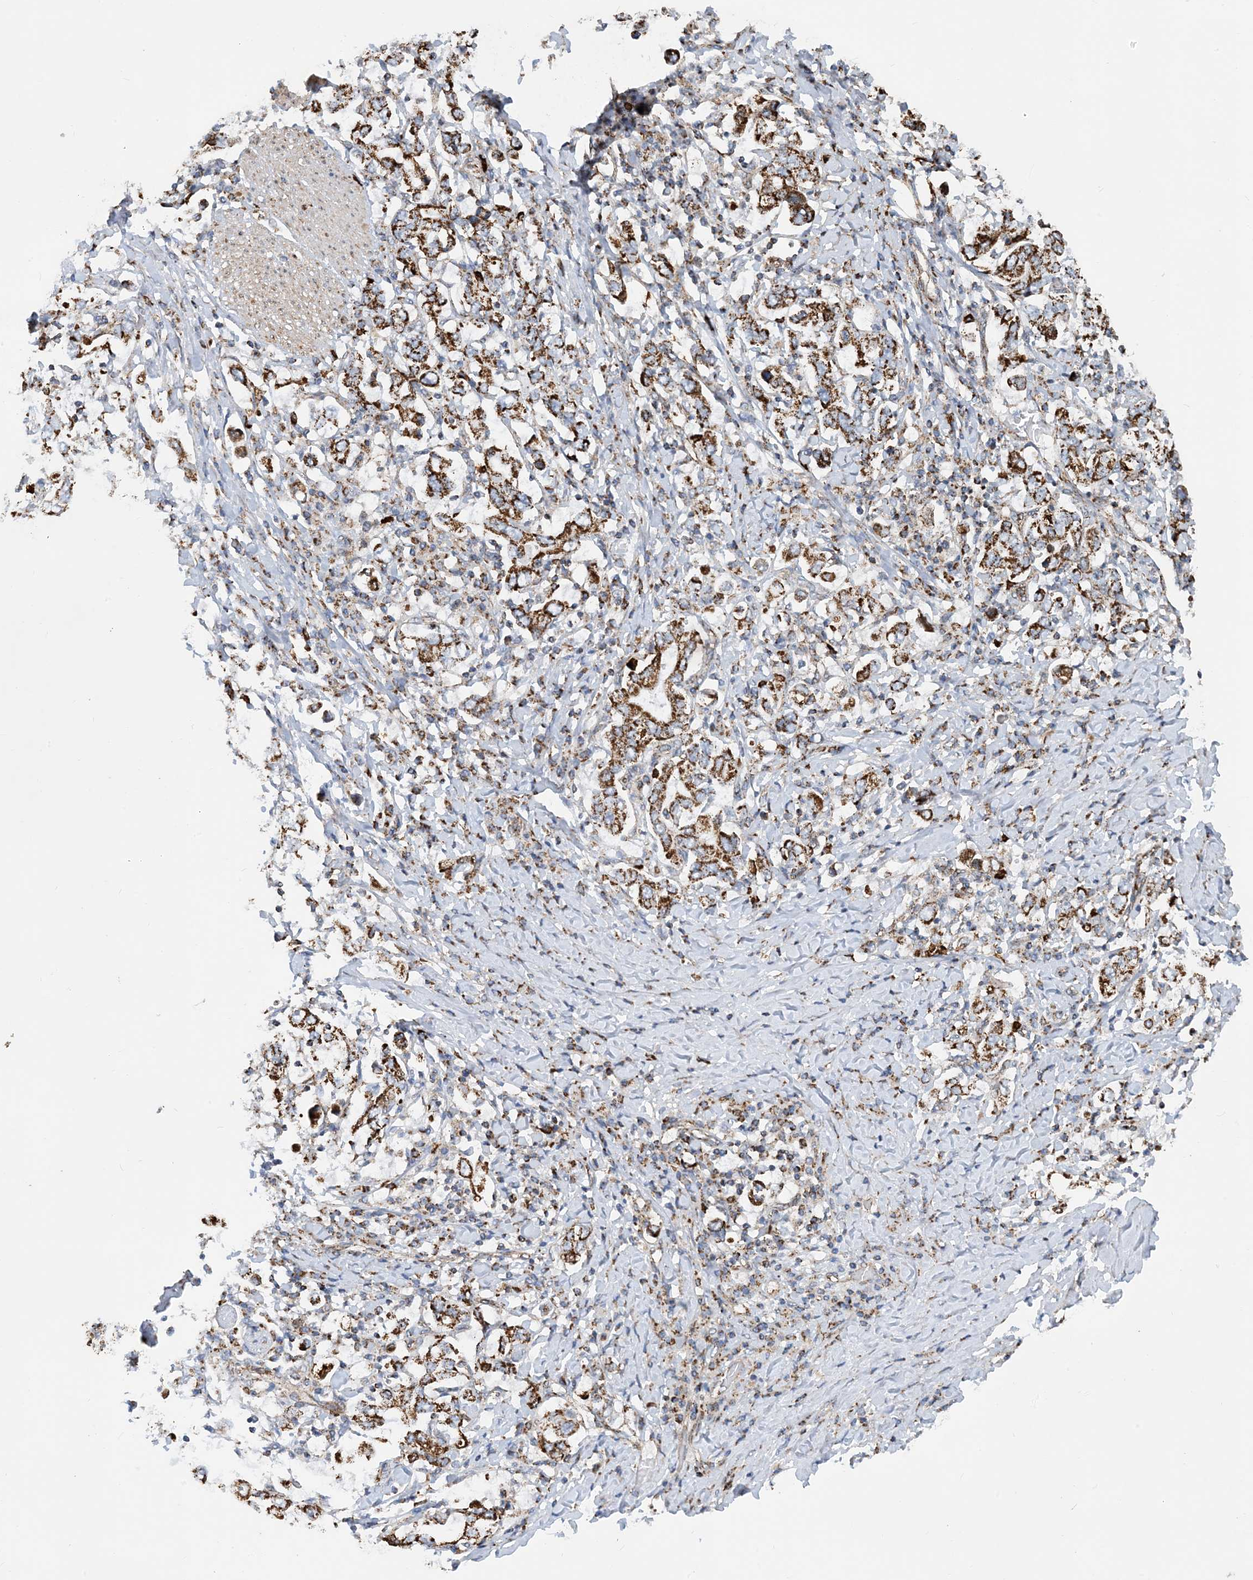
{"staining": {"intensity": "strong", "quantity": ">75%", "location": "cytoplasmic/membranous"}, "tissue": "stomach cancer", "cell_type": "Tumor cells", "image_type": "cancer", "snomed": [{"axis": "morphology", "description": "Adenocarcinoma, NOS"}, {"axis": "topography", "description": "Stomach, upper"}], "caption": "Immunohistochemical staining of human stomach adenocarcinoma shows high levels of strong cytoplasmic/membranous protein positivity in about >75% of tumor cells.", "gene": "PCDHGA1", "patient": {"sex": "male", "age": 62}}